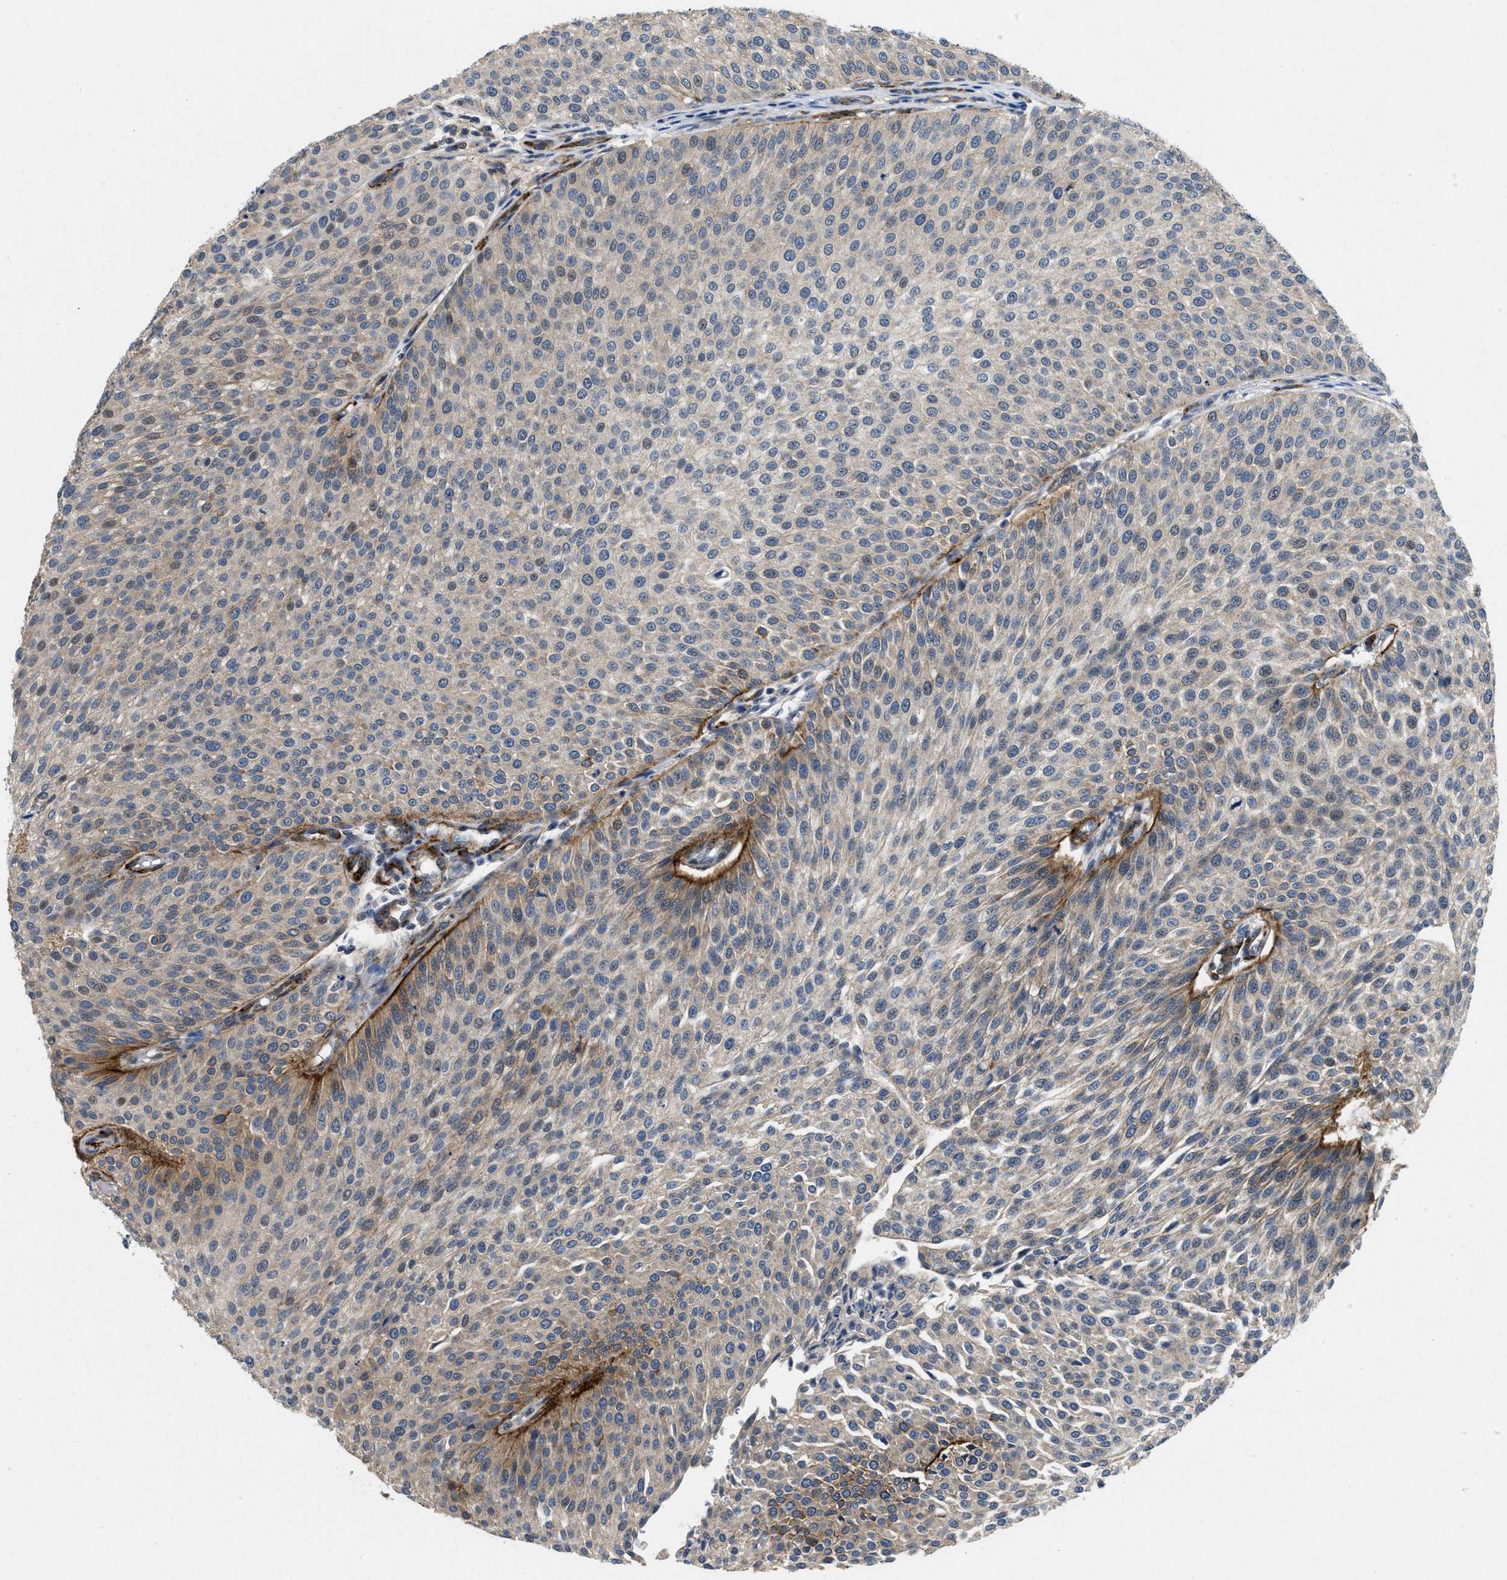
{"staining": {"intensity": "weak", "quantity": "<25%", "location": "cytoplasmic/membranous"}, "tissue": "urothelial cancer", "cell_type": "Tumor cells", "image_type": "cancer", "snomed": [{"axis": "morphology", "description": "Urothelial carcinoma, Low grade"}, {"axis": "topography", "description": "Smooth muscle"}, {"axis": "topography", "description": "Urinary bladder"}], "caption": "Image shows no significant protein positivity in tumor cells of urothelial carcinoma (low-grade).", "gene": "ZNF599", "patient": {"sex": "male", "age": 60}}